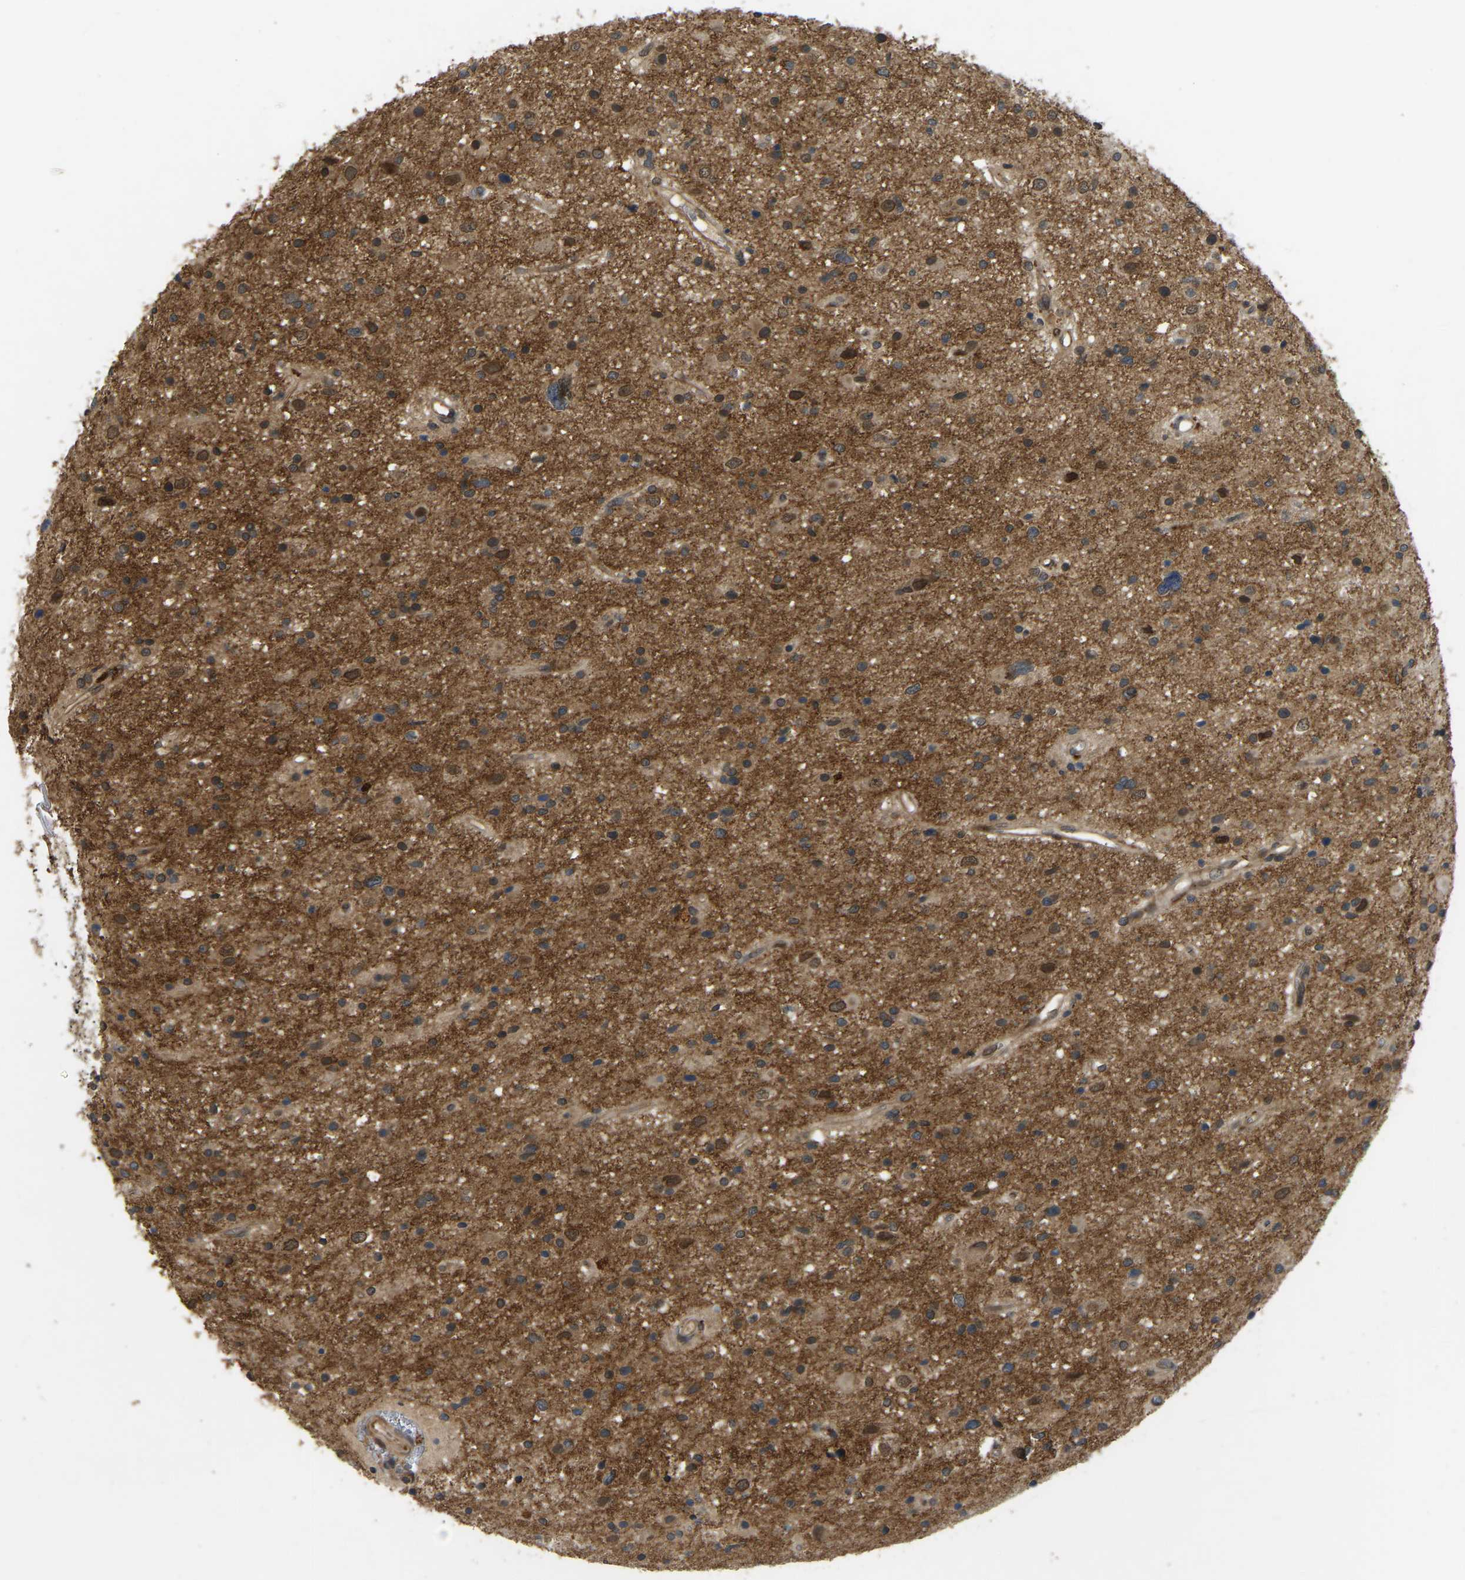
{"staining": {"intensity": "moderate", "quantity": ">75%", "location": "cytoplasmic/membranous,nuclear"}, "tissue": "glioma", "cell_type": "Tumor cells", "image_type": "cancer", "snomed": [{"axis": "morphology", "description": "Glioma, malignant, High grade"}, {"axis": "topography", "description": "Brain"}], "caption": "Immunohistochemistry staining of high-grade glioma (malignant), which displays medium levels of moderate cytoplasmic/membranous and nuclear expression in about >75% of tumor cells indicating moderate cytoplasmic/membranous and nuclear protein expression. The staining was performed using DAB (brown) for protein detection and nuclei were counterstained in hematoxylin (blue).", "gene": "KIAA1549", "patient": {"sex": "male", "age": 33}}